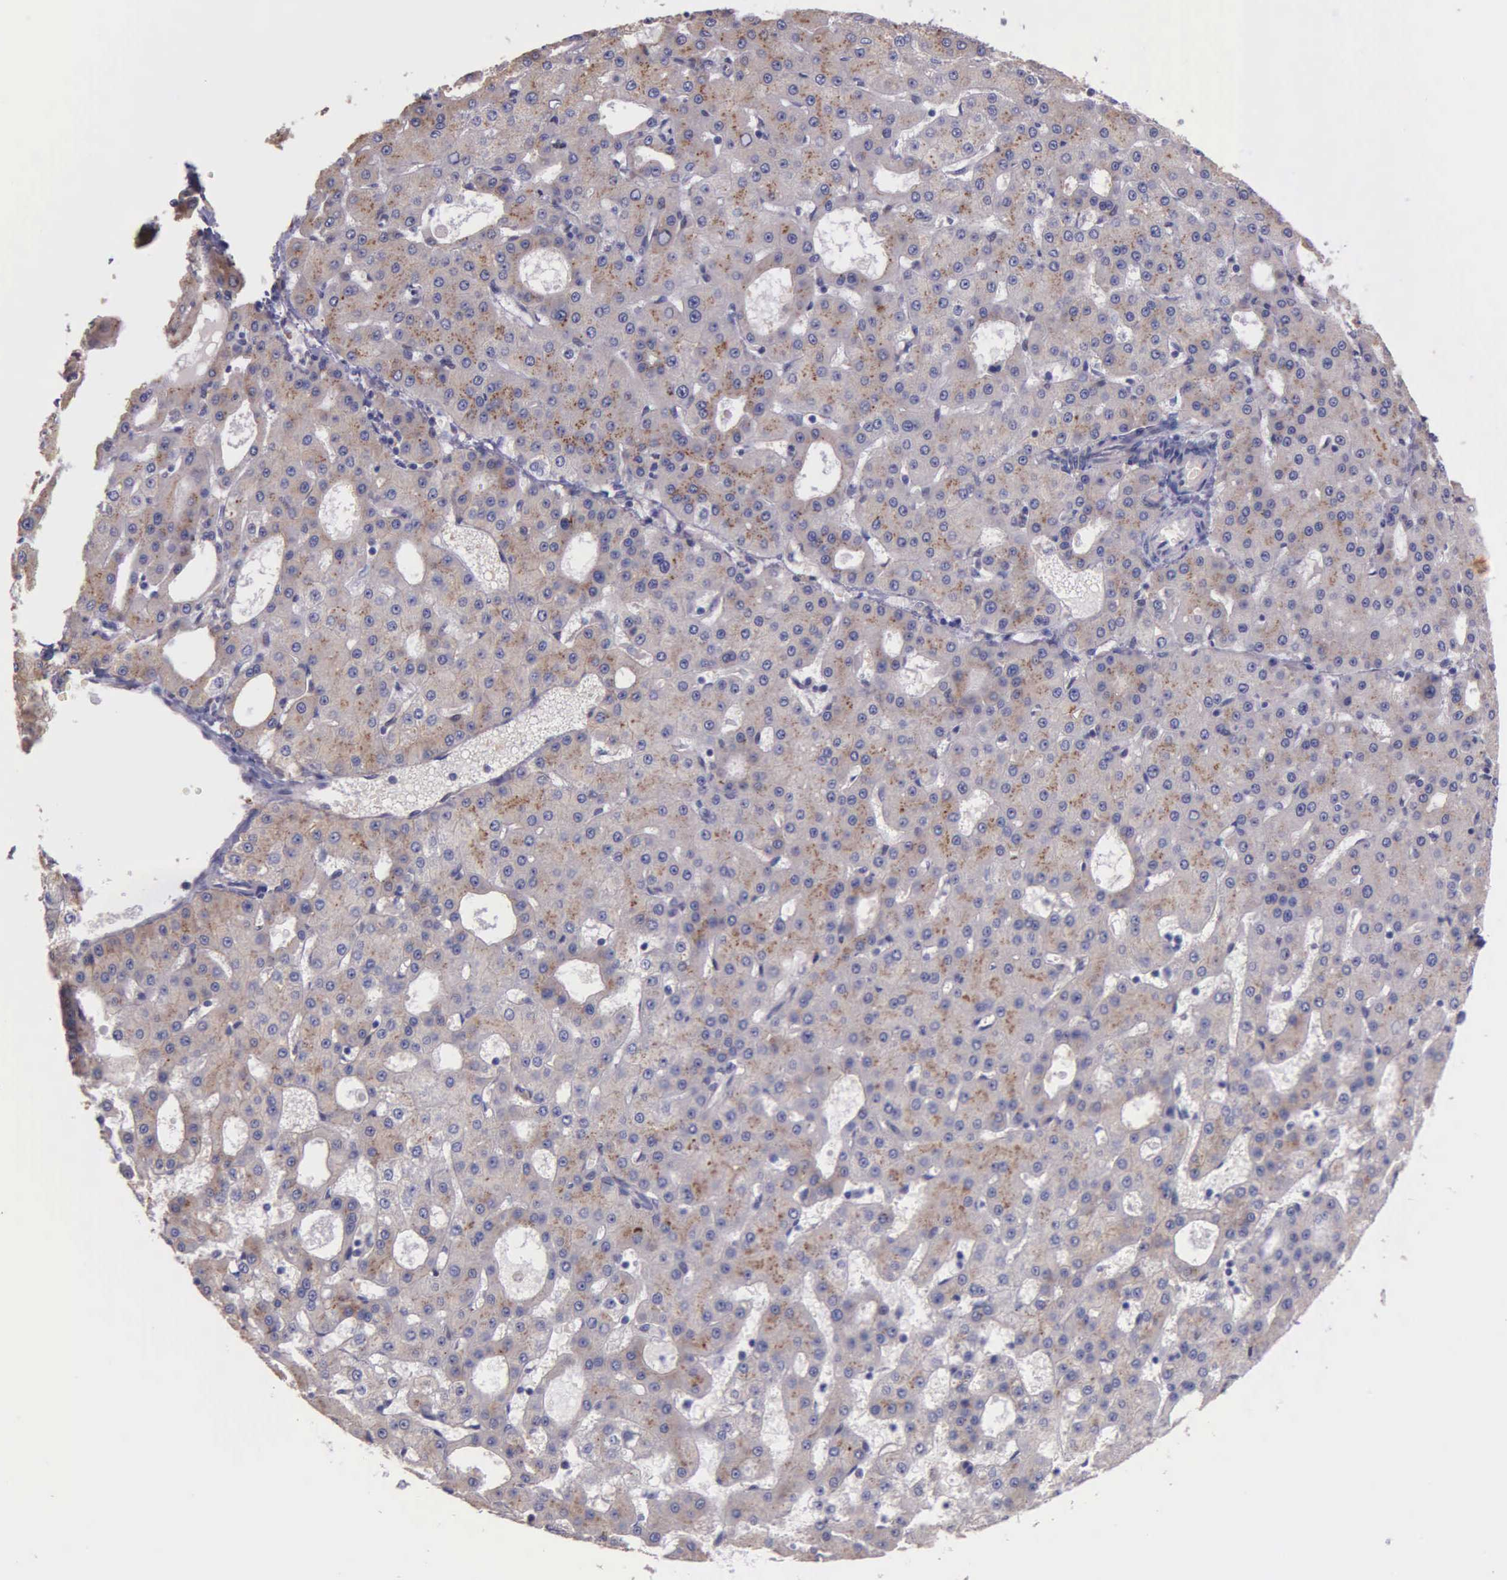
{"staining": {"intensity": "weak", "quantity": ">75%", "location": "cytoplasmic/membranous"}, "tissue": "liver cancer", "cell_type": "Tumor cells", "image_type": "cancer", "snomed": [{"axis": "morphology", "description": "Carcinoma, Hepatocellular, NOS"}, {"axis": "topography", "description": "Liver"}], "caption": "The image displays a brown stain indicating the presence of a protein in the cytoplasmic/membranous of tumor cells in liver cancer (hepatocellular carcinoma).", "gene": "ZC3H12B", "patient": {"sex": "male", "age": 47}}